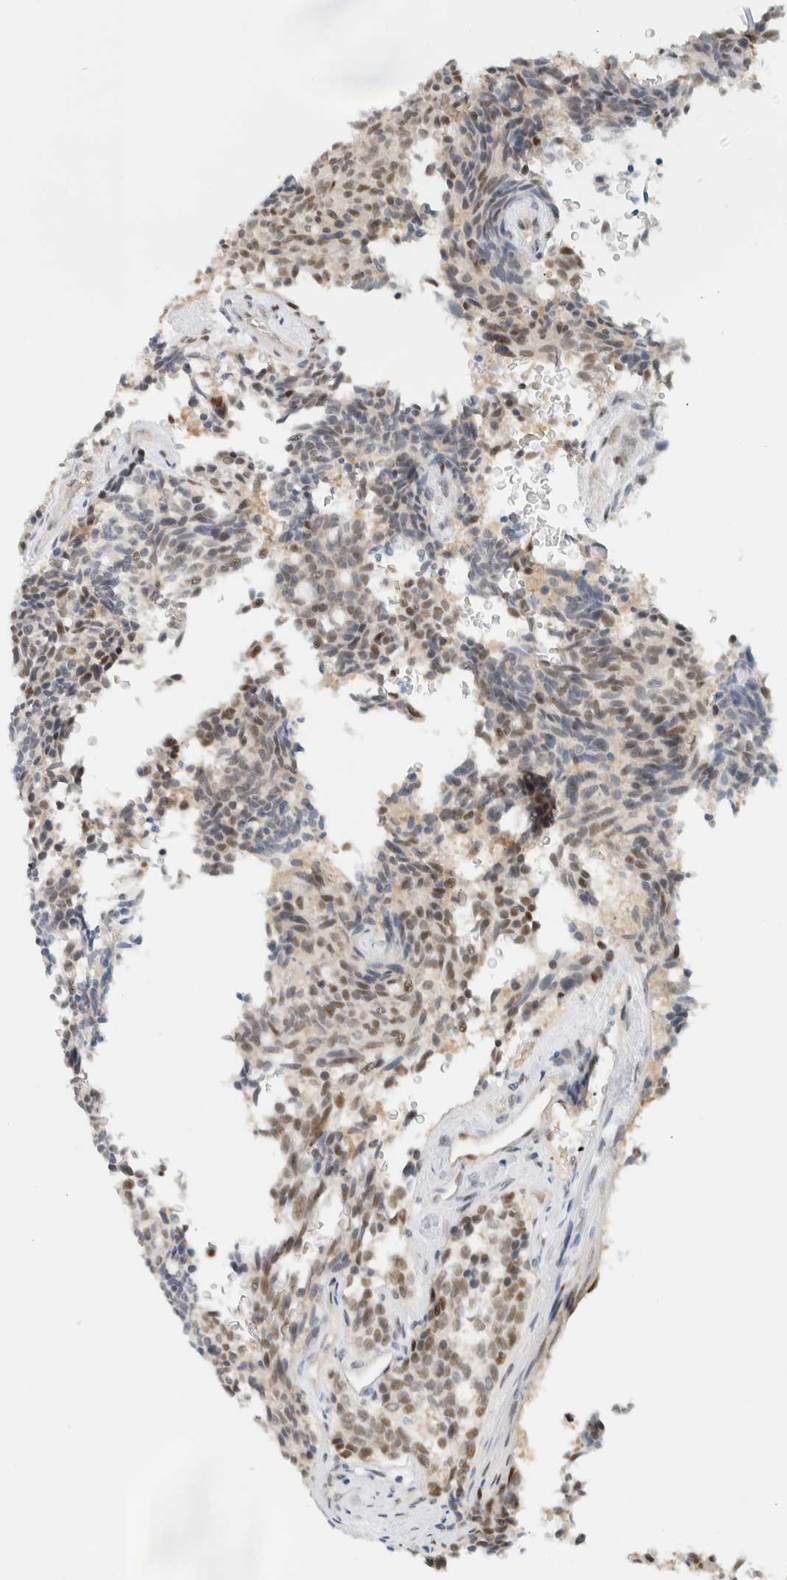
{"staining": {"intensity": "weak", "quantity": ">75%", "location": "nuclear"}, "tissue": "carcinoid", "cell_type": "Tumor cells", "image_type": "cancer", "snomed": [{"axis": "morphology", "description": "Carcinoid, malignant, NOS"}, {"axis": "topography", "description": "Pancreas"}], "caption": "Weak nuclear protein expression is identified in about >75% of tumor cells in malignant carcinoid.", "gene": "ZNF683", "patient": {"sex": "female", "age": 54}}